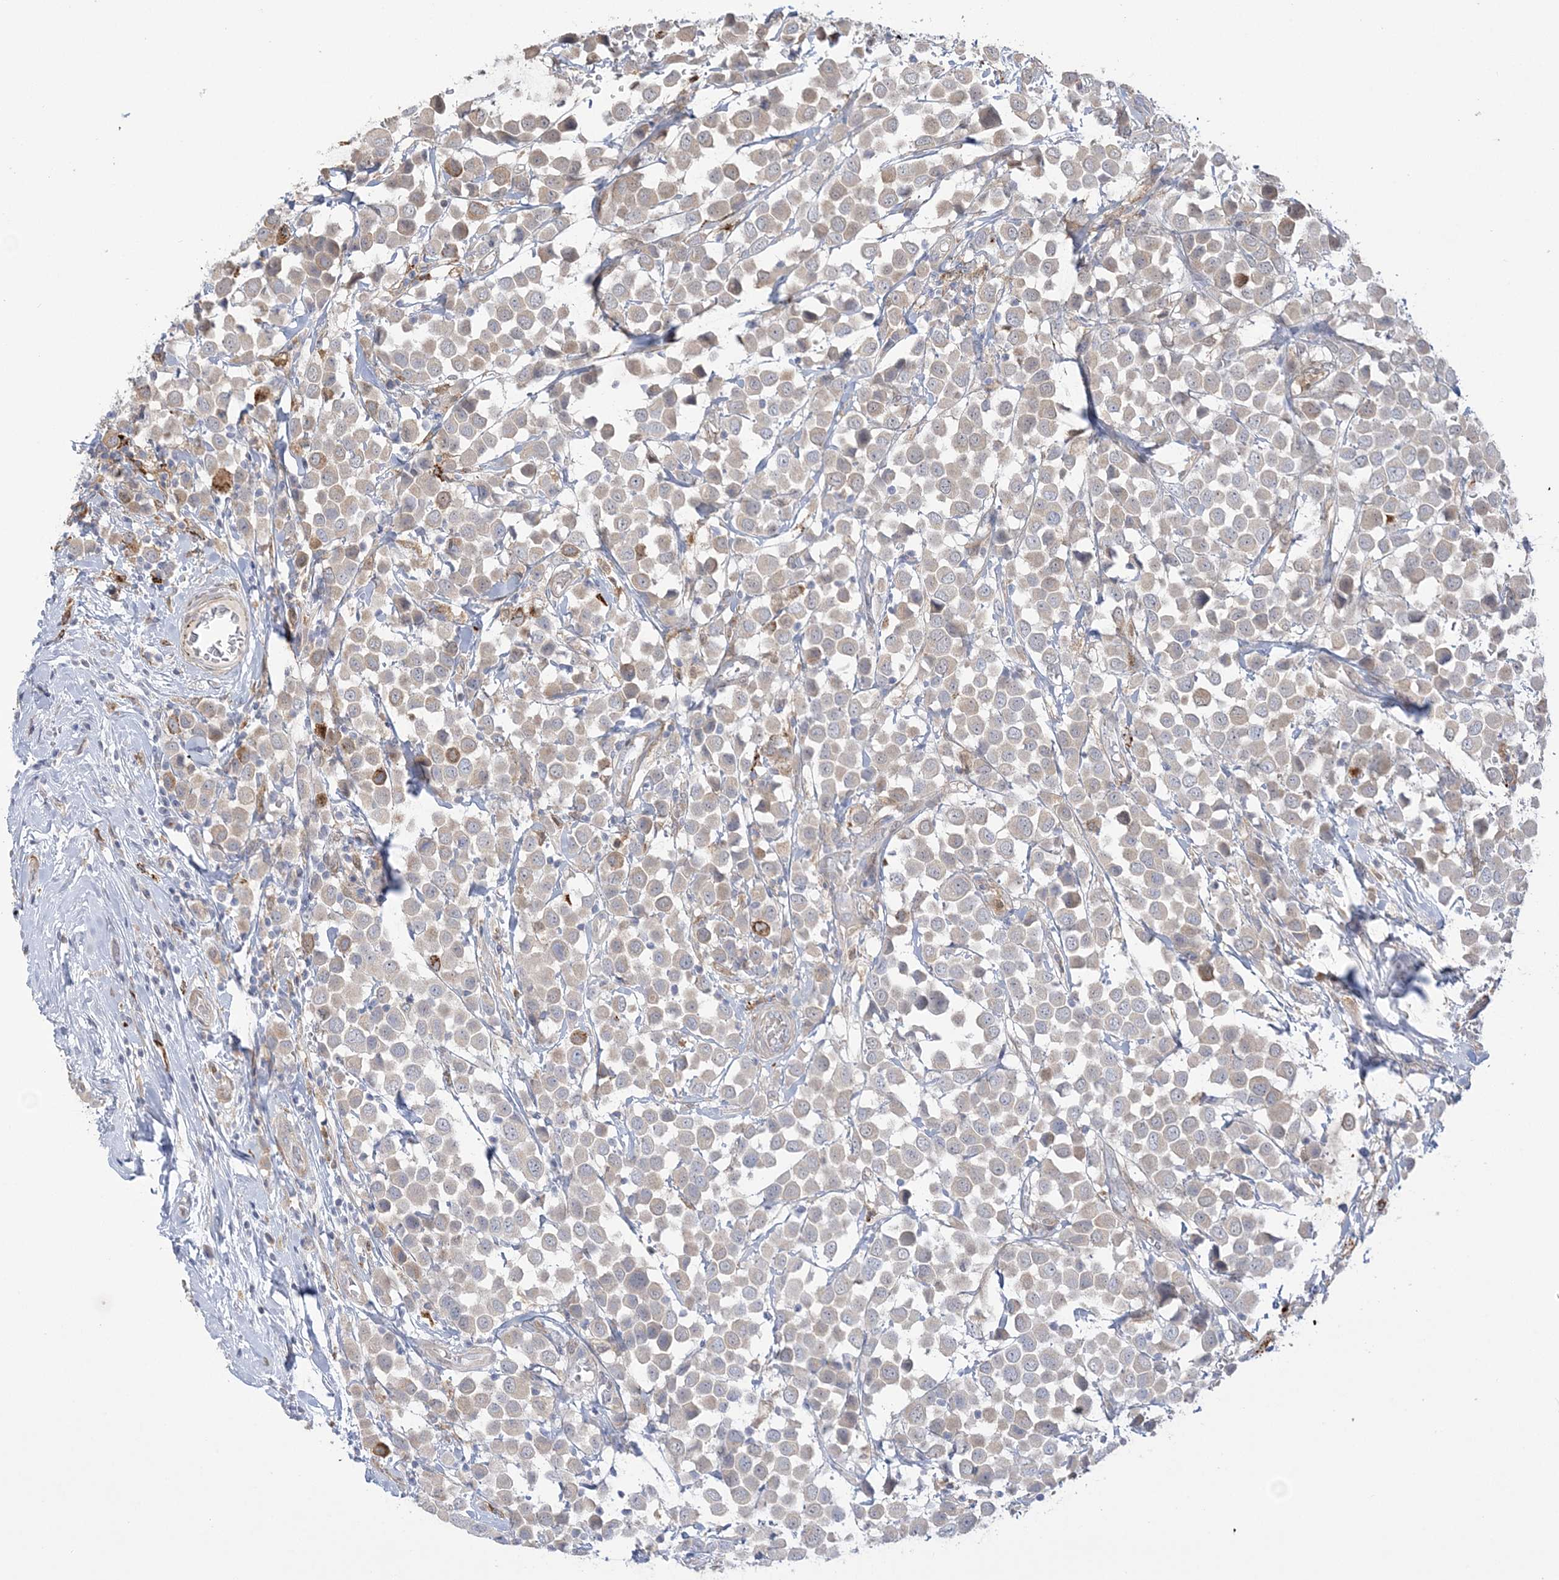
{"staining": {"intensity": "weak", "quantity": "<25%", "location": "cytoplasmic/membranous"}, "tissue": "breast cancer", "cell_type": "Tumor cells", "image_type": "cancer", "snomed": [{"axis": "morphology", "description": "Duct carcinoma"}, {"axis": "topography", "description": "Breast"}], "caption": "This is an immunohistochemistry photomicrograph of infiltrating ductal carcinoma (breast). There is no positivity in tumor cells.", "gene": "HAAO", "patient": {"sex": "female", "age": 61}}